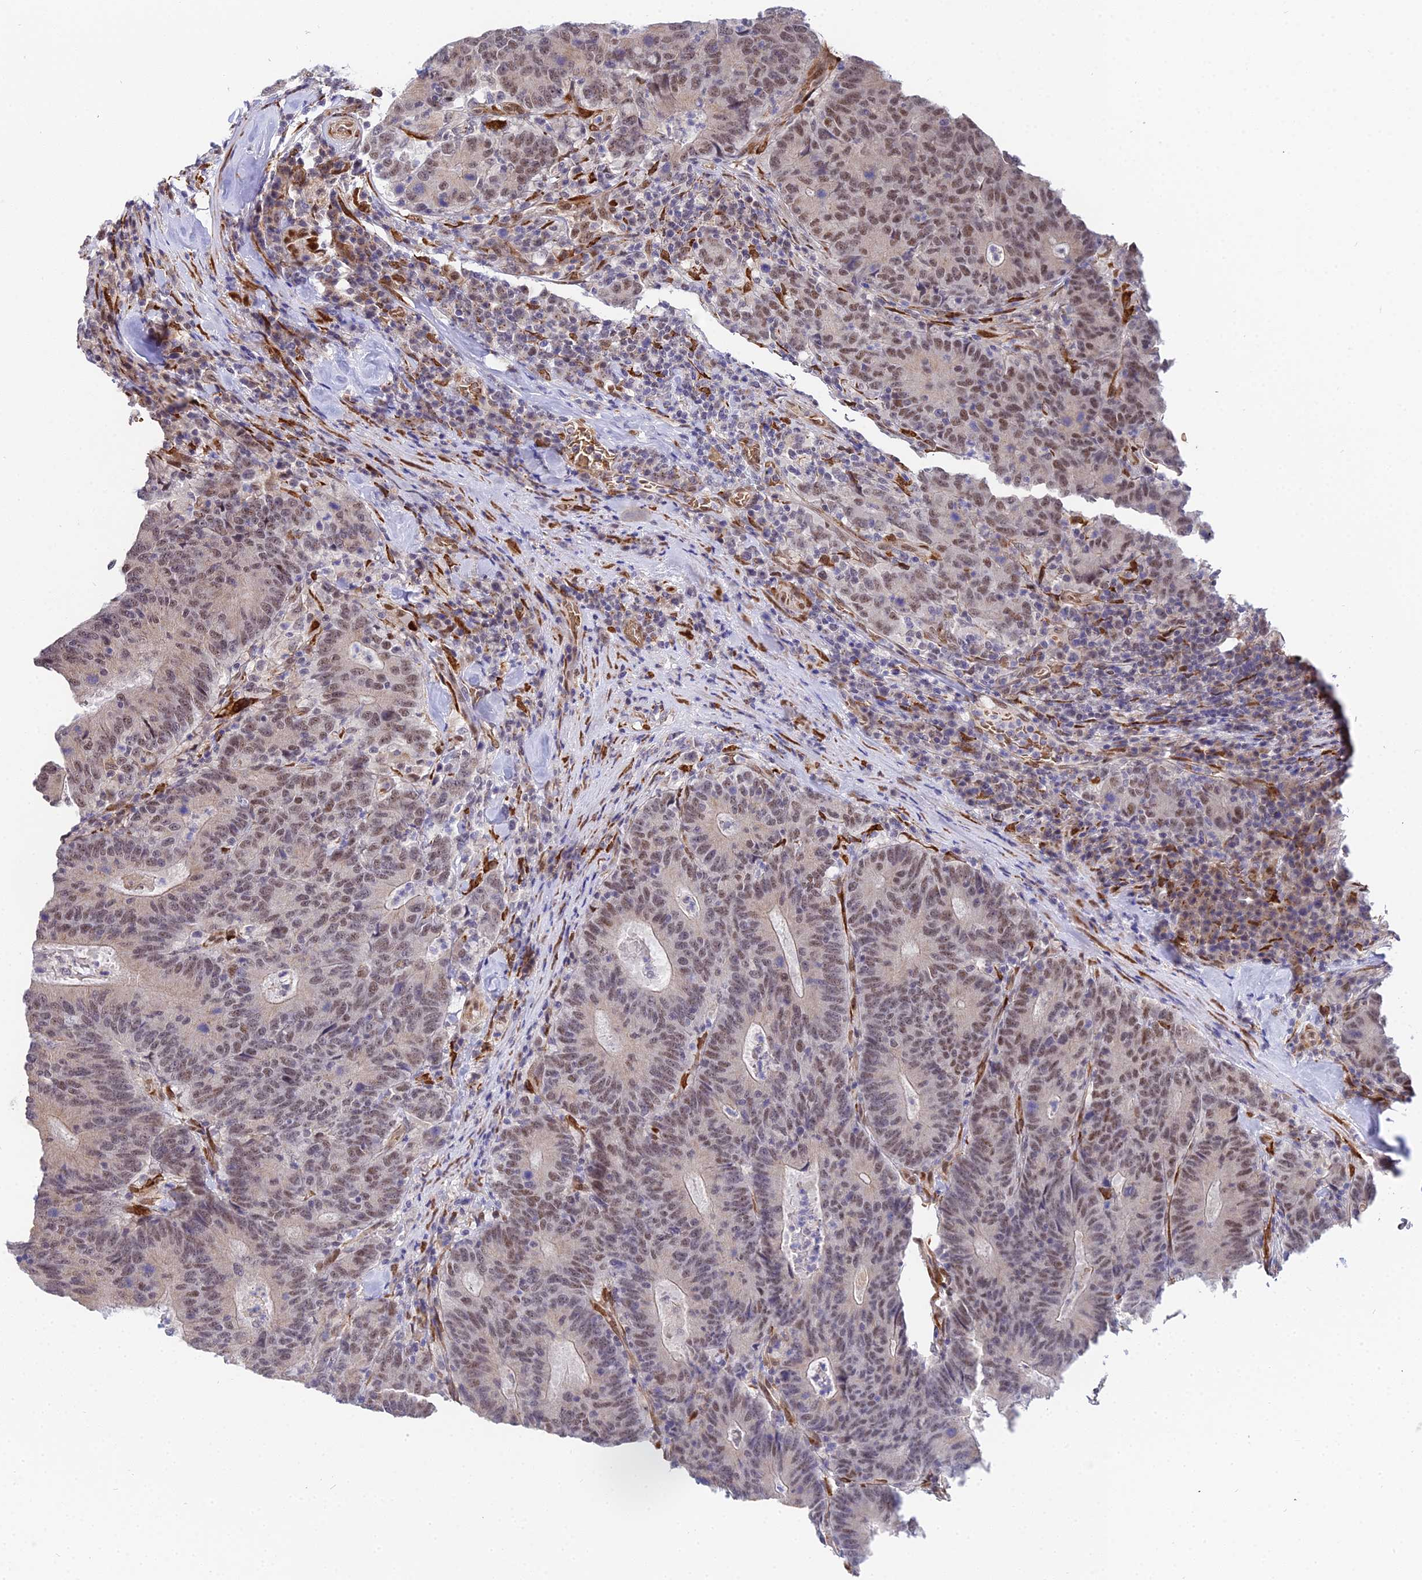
{"staining": {"intensity": "weak", "quantity": ">75%", "location": "nuclear"}, "tissue": "colorectal cancer", "cell_type": "Tumor cells", "image_type": "cancer", "snomed": [{"axis": "morphology", "description": "Normal tissue, NOS"}, {"axis": "morphology", "description": "Adenocarcinoma, NOS"}, {"axis": "topography", "description": "Colon"}], "caption": "Human adenocarcinoma (colorectal) stained for a protein (brown) demonstrates weak nuclear positive staining in approximately >75% of tumor cells.", "gene": "BCL9", "patient": {"sex": "female", "age": 75}}